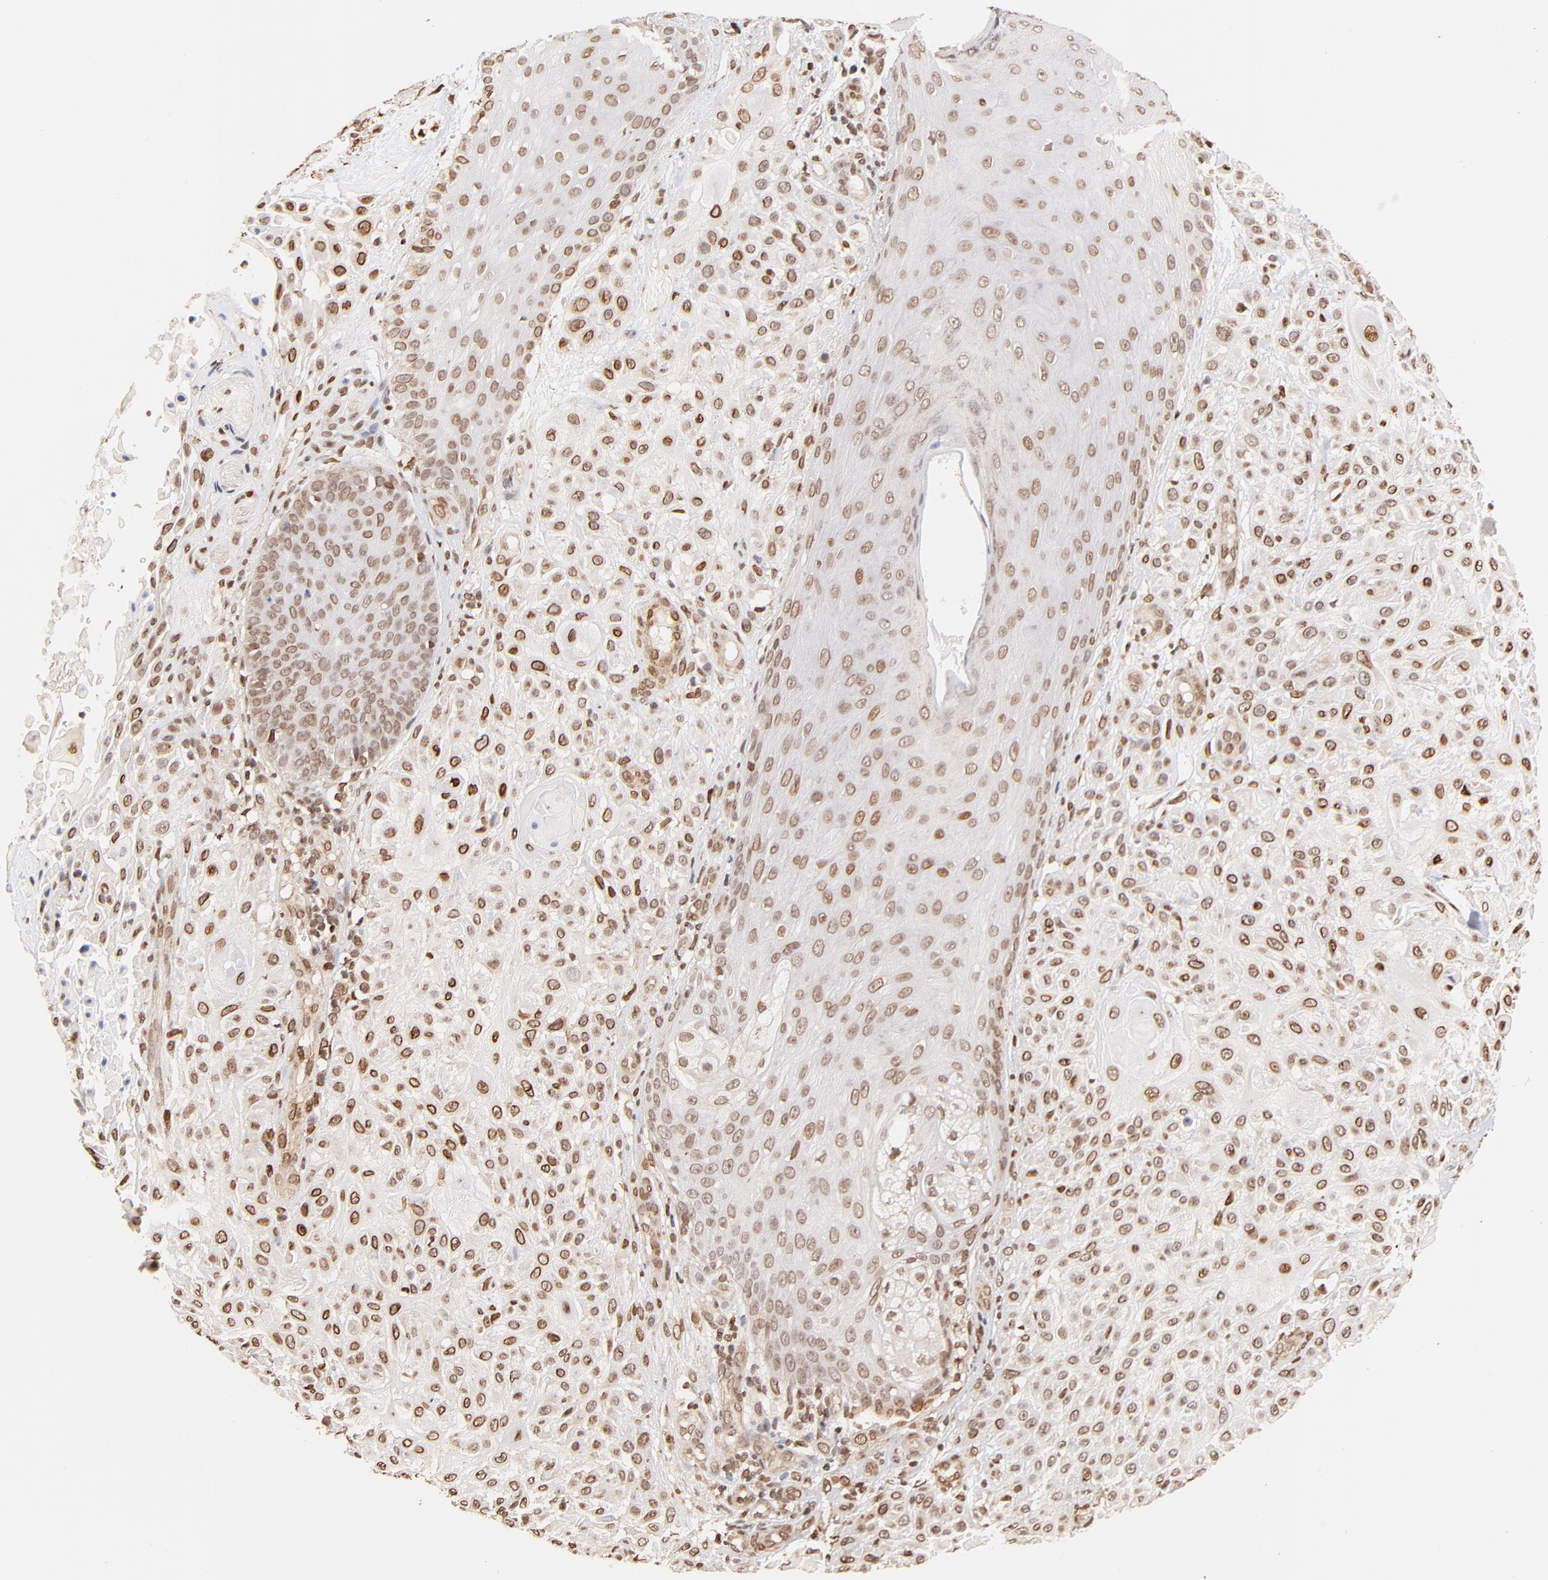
{"staining": {"intensity": "moderate", "quantity": "25%-75%", "location": "cytoplasmic/membranous,nuclear"}, "tissue": "skin cancer", "cell_type": "Tumor cells", "image_type": "cancer", "snomed": [{"axis": "morphology", "description": "Squamous cell carcinoma, NOS"}, {"axis": "topography", "description": "Skin"}], "caption": "Tumor cells reveal medium levels of moderate cytoplasmic/membranous and nuclear positivity in approximately 25%-75% of cells in squamous cell carcinoma (skin).", "gene": "ZFP92", "patient": {"sex": "female", "age": 42}}